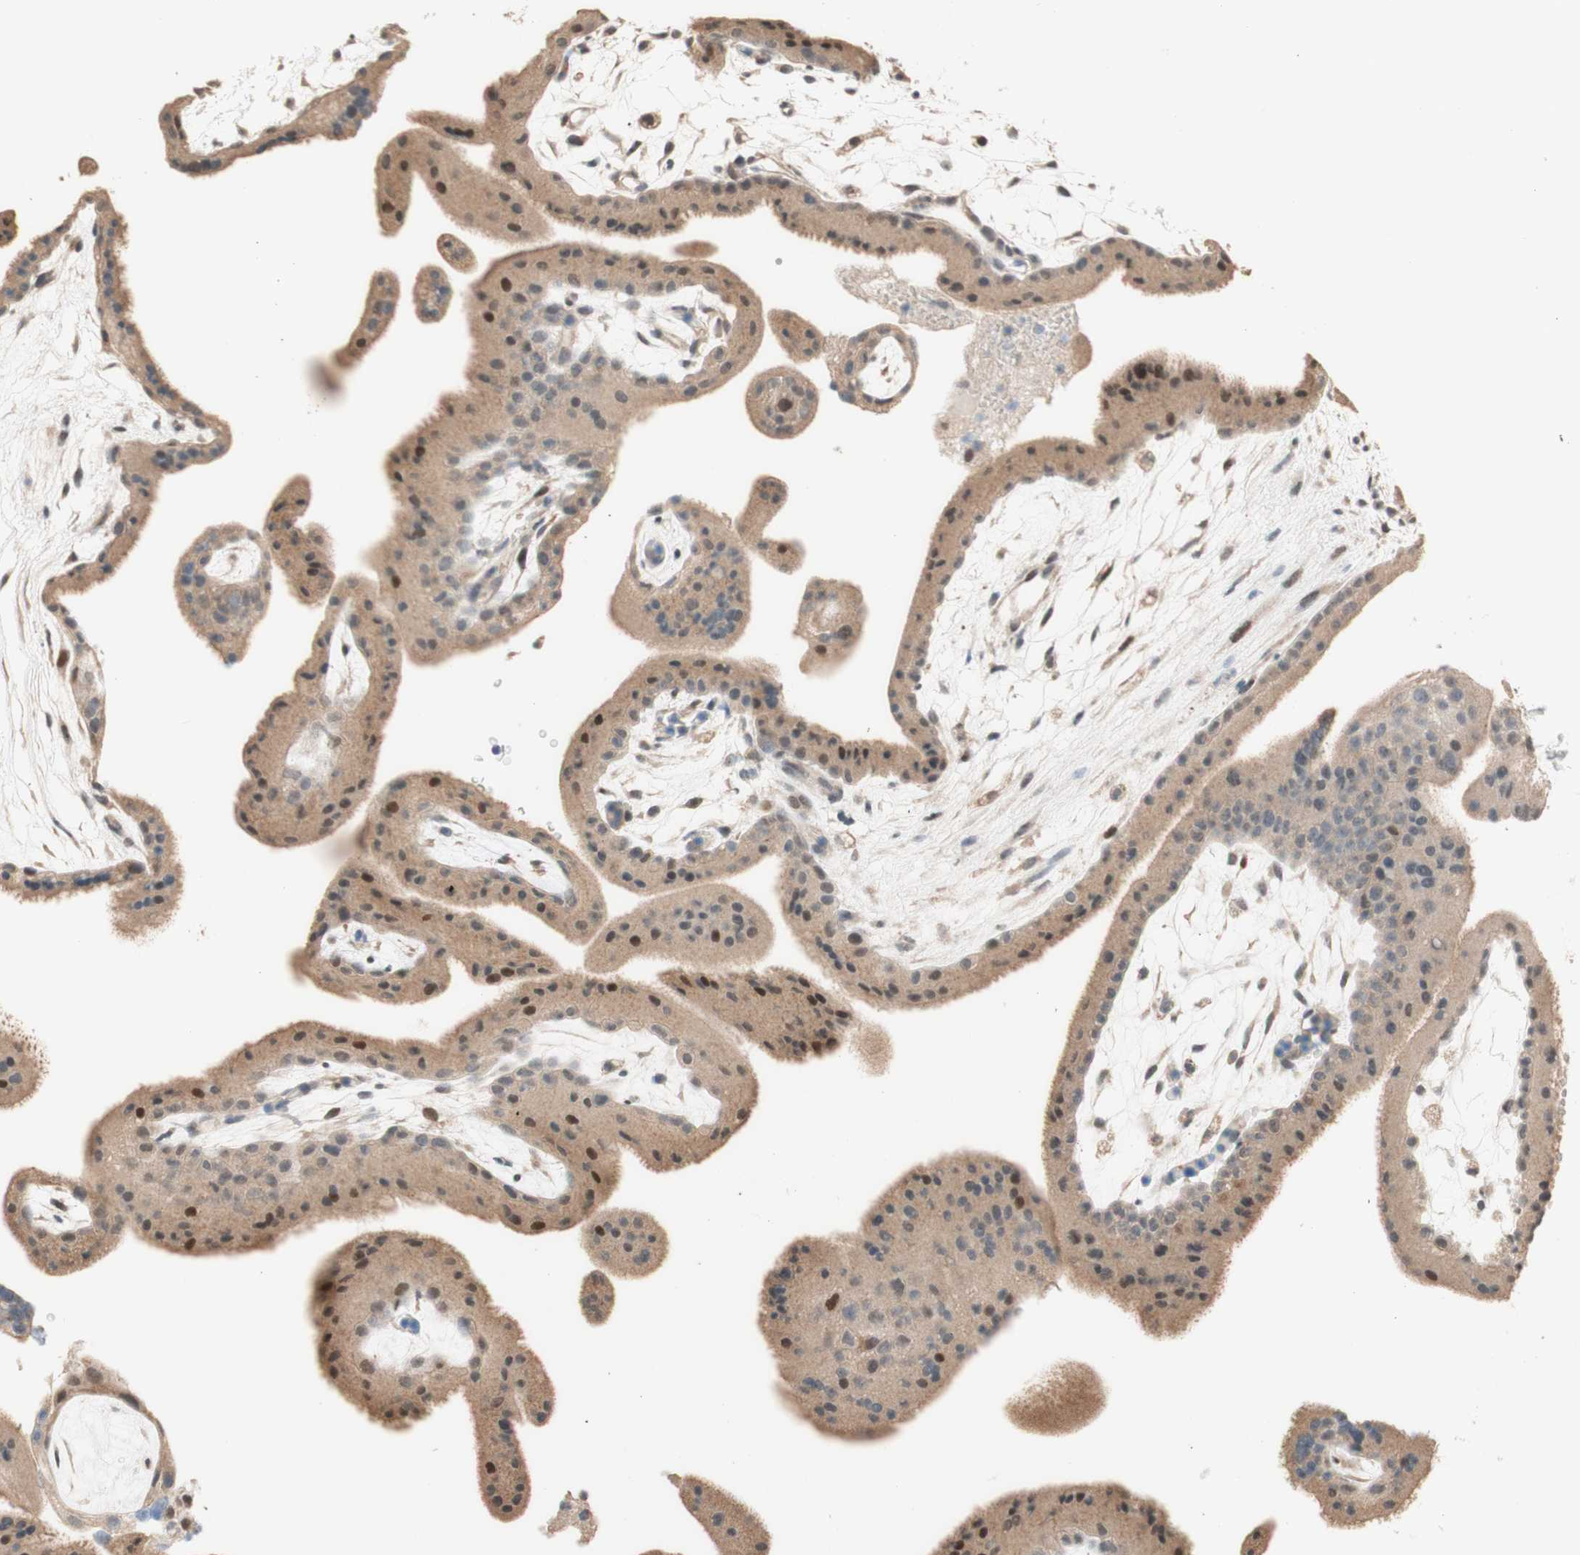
{"staining": {"intensity": "moderate", "quantity": ">75%", "location": "cytoplasmic/membranous"}, "tissue": "placenta", "cell_type": "Trophoblastic cells", "image_type": "normal", "snomed": [{"axis": "morphology", "description": "Normal tissue, NOS"}, {"axis": "topography", "description": "Placenta"}], "caption": "Benign placenta displays moderate cytoplasmic/membranous expression in approximately >75% of trophoblastic cells.", "gene": "CCNC", "patient": {"sex": "female", "age": 19}}